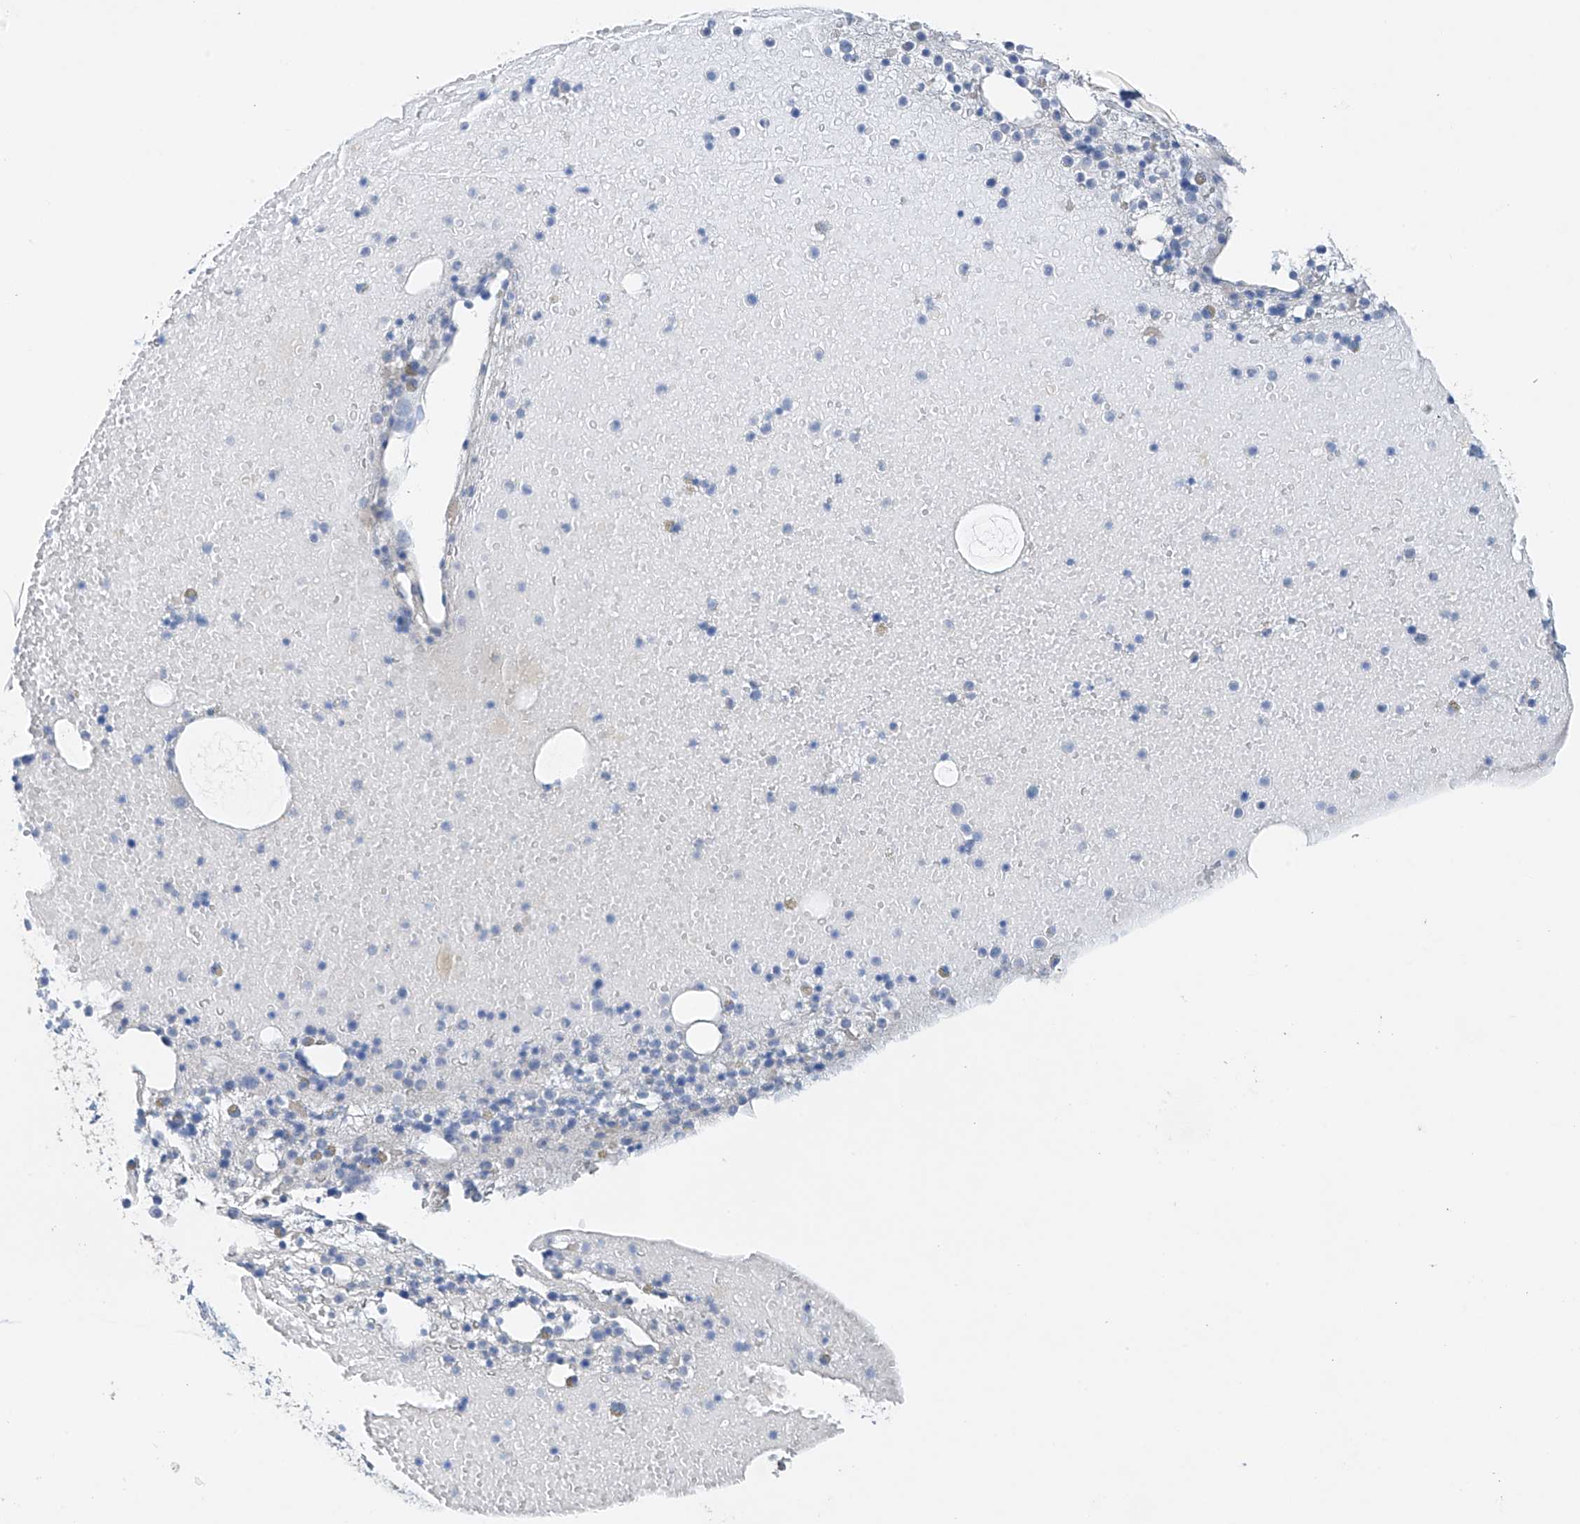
{"staining": {"intensity": "negative", "quantity": "none", "location": "none"}, "tissue": "bone marrow", "cell_type": "Hematopoietic cells", "image_type": "normal", "snomed": [{"axis": "morphology", "description": "Normal tissue, NOS"}, {"axis": "topography", "description": "Bone marrow"}], "caption": "DAB (3,3'-diaminobenzidine) immunohistochemical staining of benign bone marrow demonstrates no significant staining in hematopoietic cells. (DAB (3,3'-diaminobenzidine) immunohistochemistry (IHC) with hematoxylin counter stain).", "gene": "PRSS12", "patient": {"sex": "male", "age": 47}}